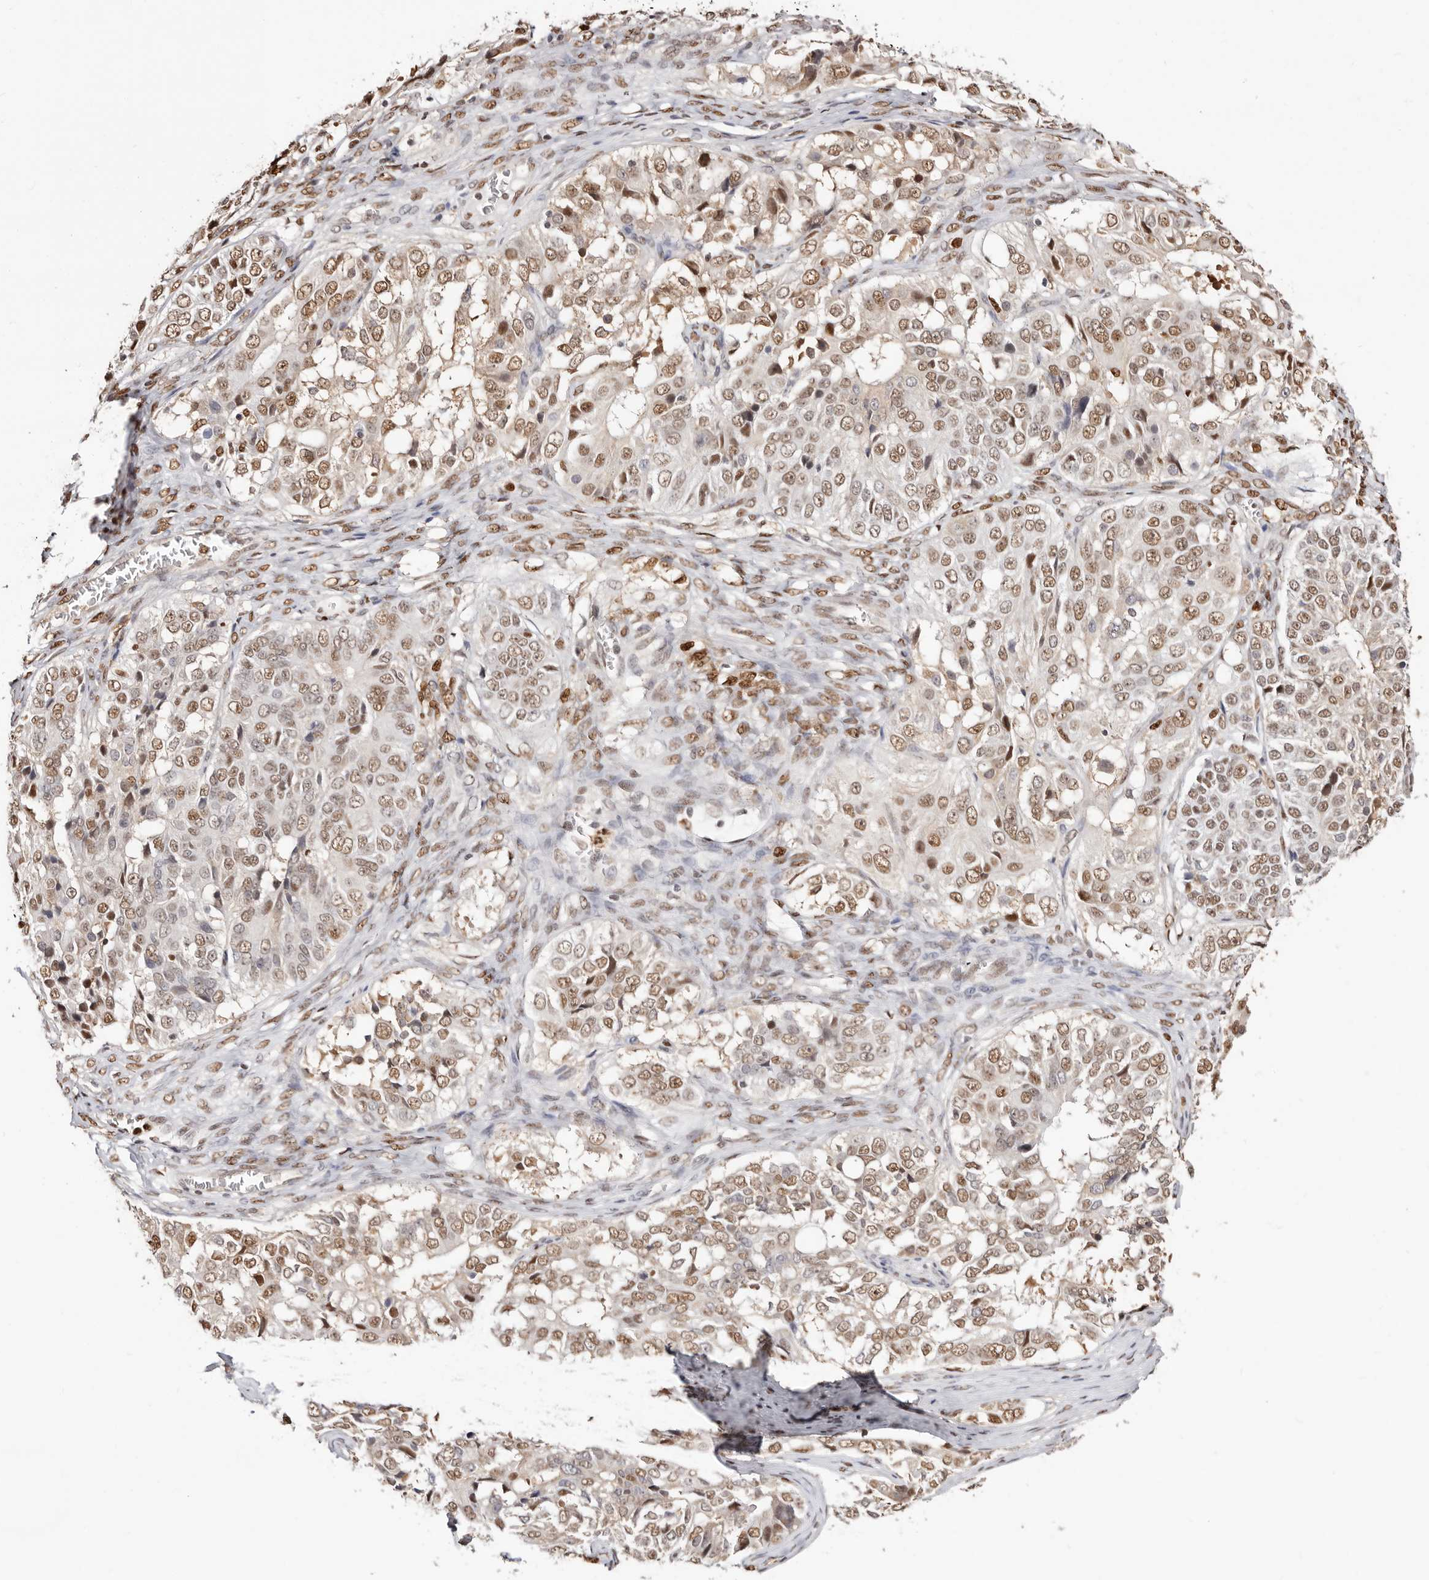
{"staining": {"intensity": "moderate", "quantity": ">75%", "location": "nuclear"}, "tissue": "ovarian cancer", "cell_type": "Tumor cells", "image_type": "cancer", "snomed": [{"axis": "morphology", "description": "Carcinoma, endometroid"}, {"axis": "topography", "description": "Ovary"}], "caption": "Immunohistochemical staining of human ovarian cancer (endometroid carcinoma) exhibits medium levels of moderate nuclear positivity in about >75% of tumor cells. (Stains: DAB in brown, nuclei in blue, Microscopy: brightfield microscopy at high magnification).", "gene": "TKT", "patient": {"sex": "female", "age": 51}}